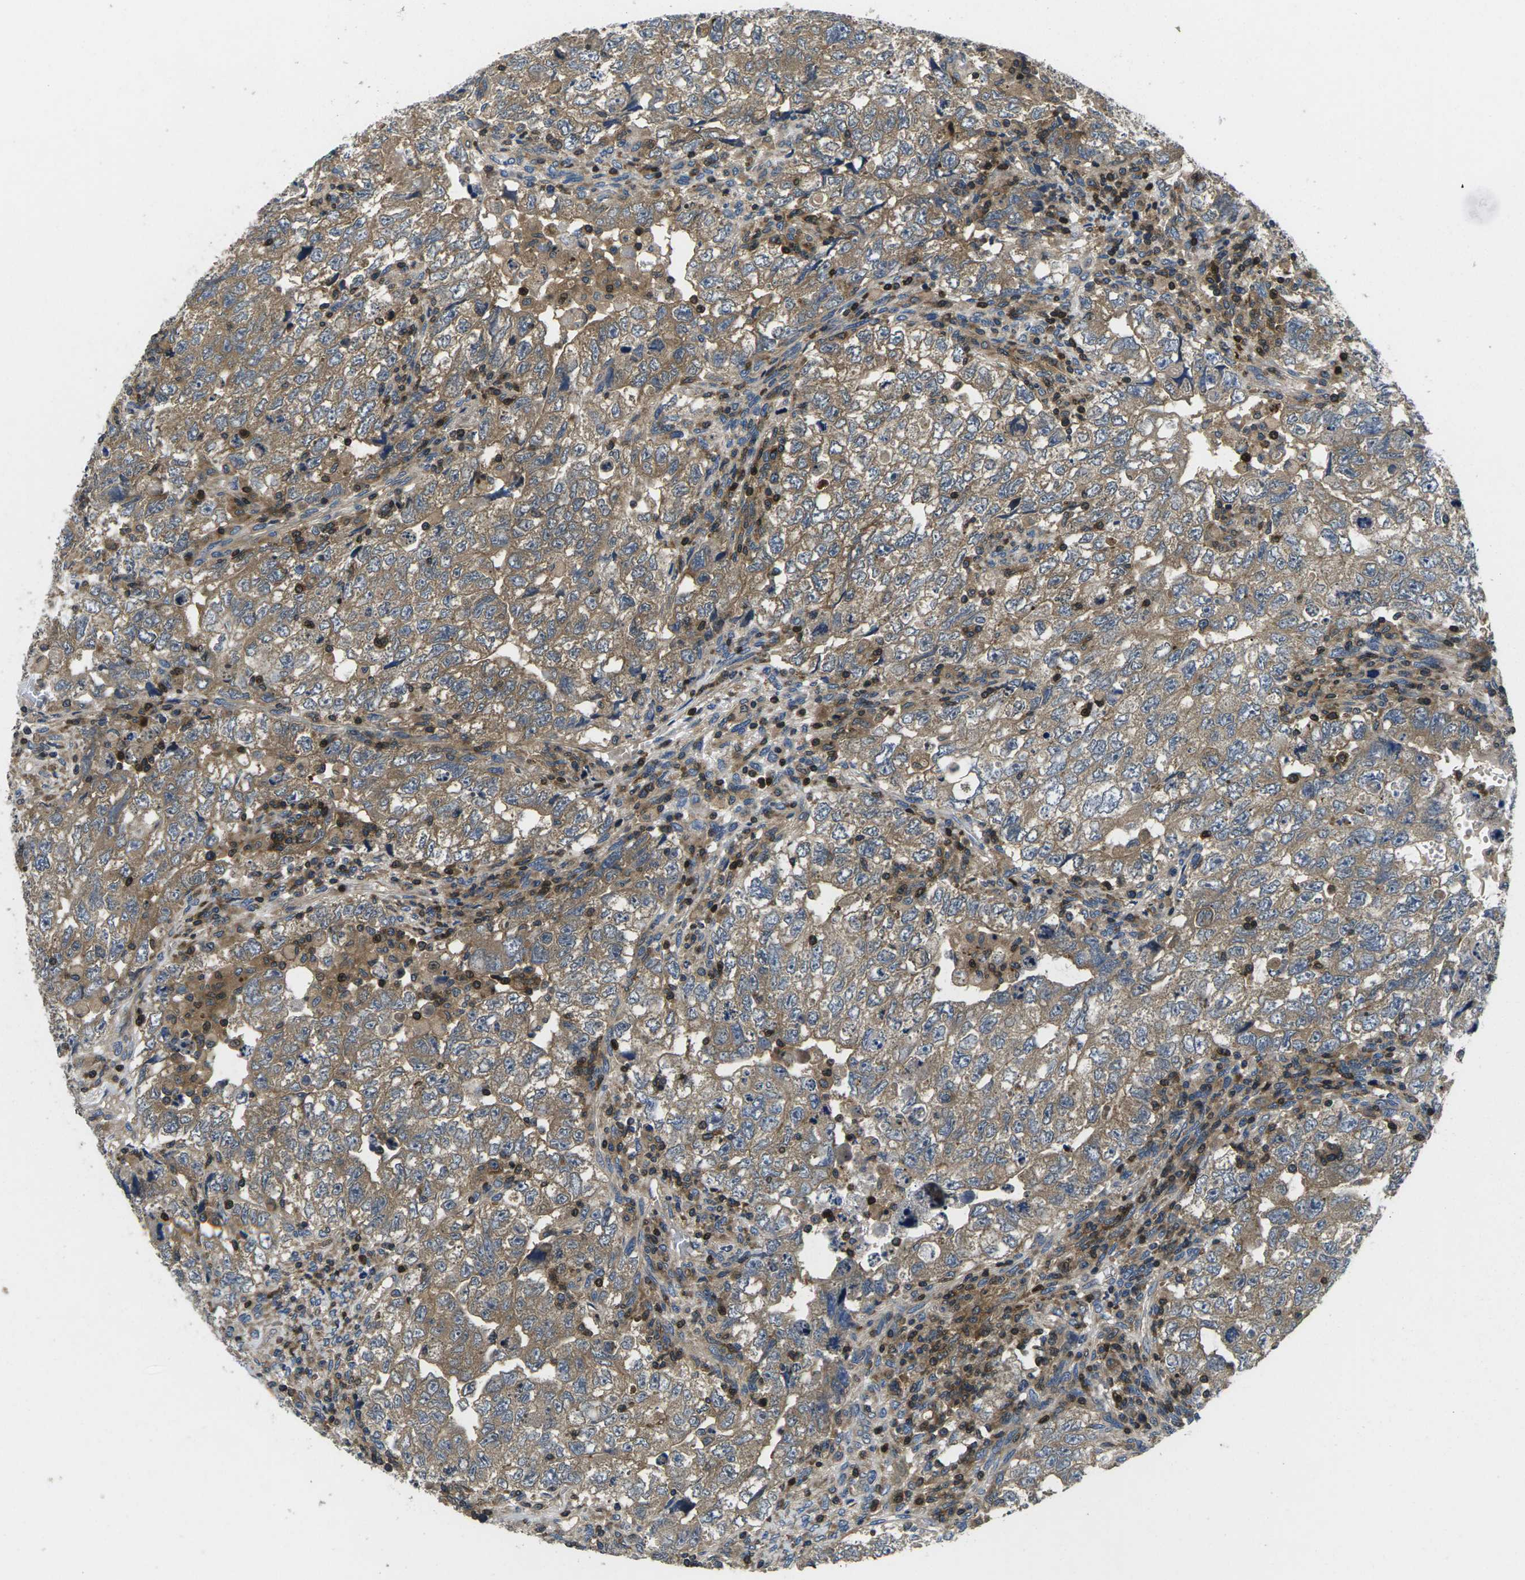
{"staining": {"intensity": "moderate", "quantity": ">75%", "location": "cytoplasmic/membranous"}, "tissue": "testis cancer", "cell_type": "Tumor cells", "image_type": "cancer", "snomed": [{"axis": "morphology", "description": "Seminoma, NOS"}, {"axis": "topography", "description": "Testis"}], "caption": "Protein analysis of testis cancer tissue displays moderate cytoplasmic/membranous positivity in approximately >75% of tumor cells.", "gene": "PLCE1", "patient": {"sex": "male", "age": 22}}